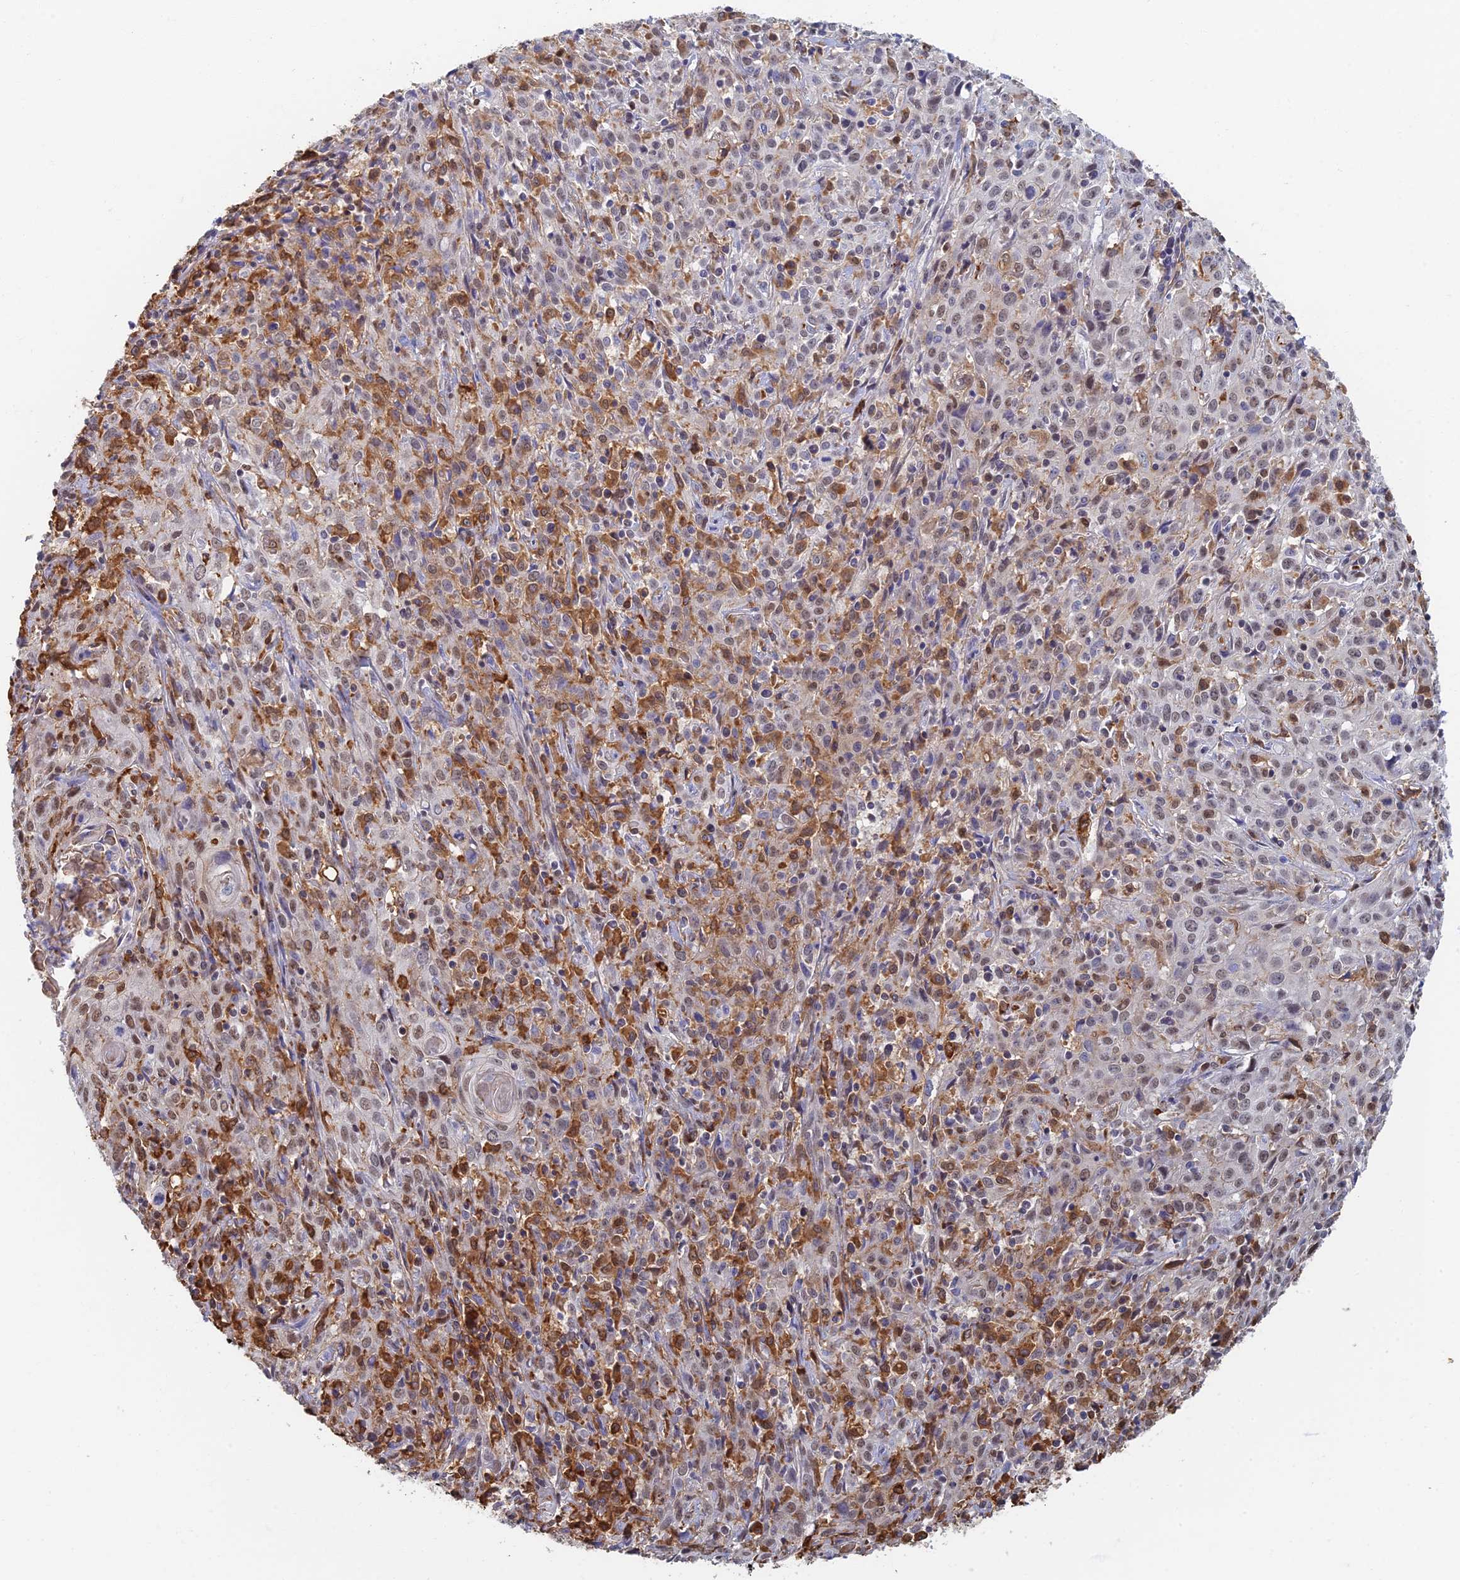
{"staining": {"intensity": "moderate", "quantity": "25%-75%", "location": "nuclear"}, "tissue": "cervical cancer", "cell_type": "Tumor cells", "image_type": "cancer", "snomed": [{"axis": "morphology", "description": "Squamous cell carcinoma, NOS"}, {"axis": "topography", "description": "Cervix"}], "caption": "Cervical squamous cell carcinoma was stained to show a protein in brown. There is medium levels of moderate nuclear staining in approximately 25%-75% of tumor cells.", "gene": "GPATCH1", "patient": {"sex": "female", "age": 57}}